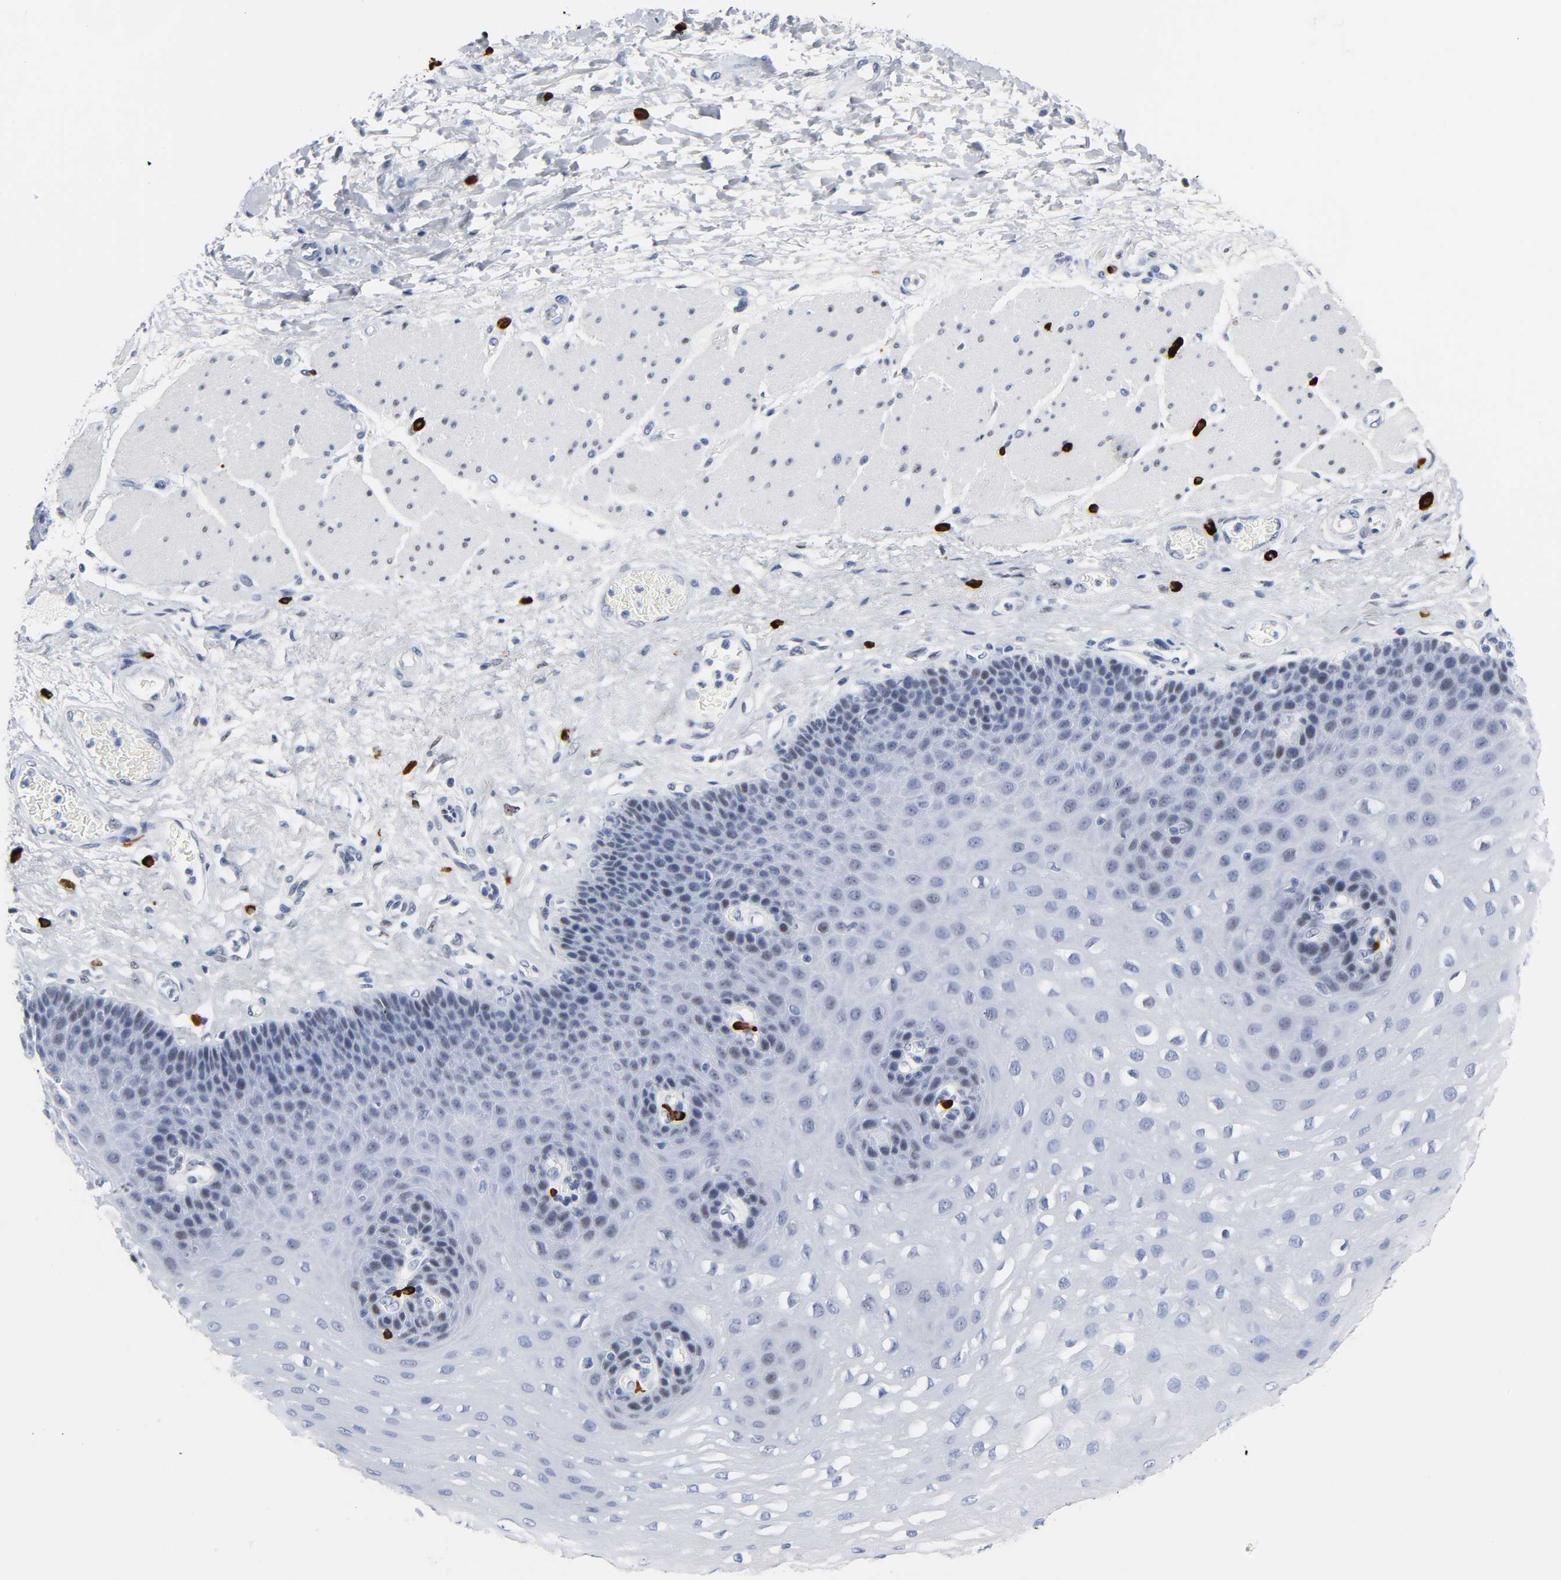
{"staining": {"intensity": "moderate", "quantity": "<25%", "location": "nuclear"}, "tissue": "esophagus", "cell_type": "Squamous epithelial cells", "image_type": "normal", "snomed": [{"axis": "morphology", "description": "Normal tissue, NOS"}, {"axis": "topography", "description": "Esophagus"}], "caption": "A low amount of moderate nuclear staining is appreciated in approximately <25% of squamous epithelial cells in benign esophagus.", "gene": "NAB2", "patient": {"sex": "female", "age": 72}}